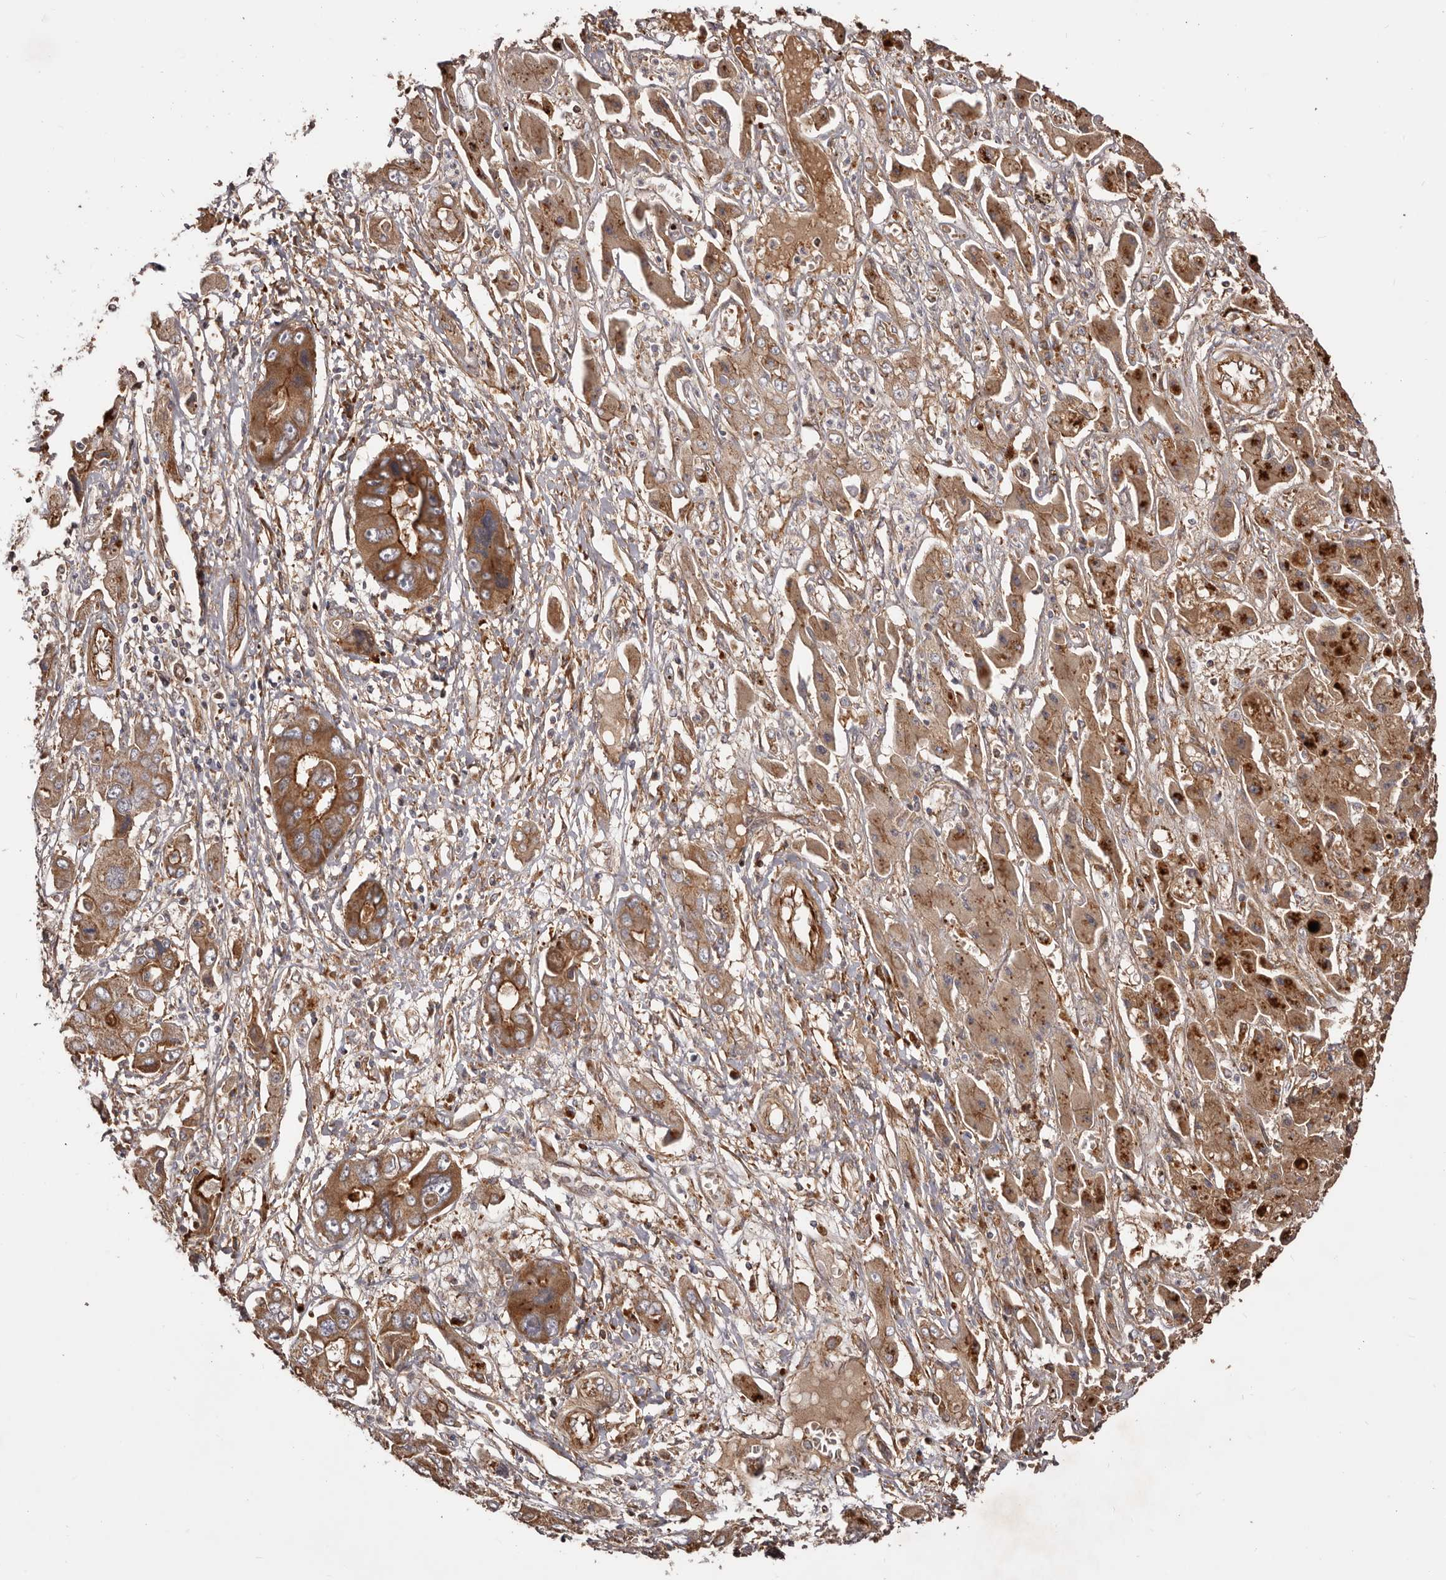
{"staining": {"intensity": "strong", "quantity": "25%-75%", "location": "cytoplasmic/membranous"}, "tissue": "liver cancer", "cell_type": "Tumor cells", "image_type": "cancer", "snomed": [{"axis": "morphology", "description": "Cholangiocarcinoma"}, {"axis": "topography", "description": "Liver"}], "caption": "DAB (3,3'-diaminobenzidine) immunohistochemical staining of human liver cancer displays strong cytoplasmic/membranous protein positivity in approximately 25%-75% of tumor cells.", "gene": "GTPBP1", "patient": {"sex": "male", "age": 67}}